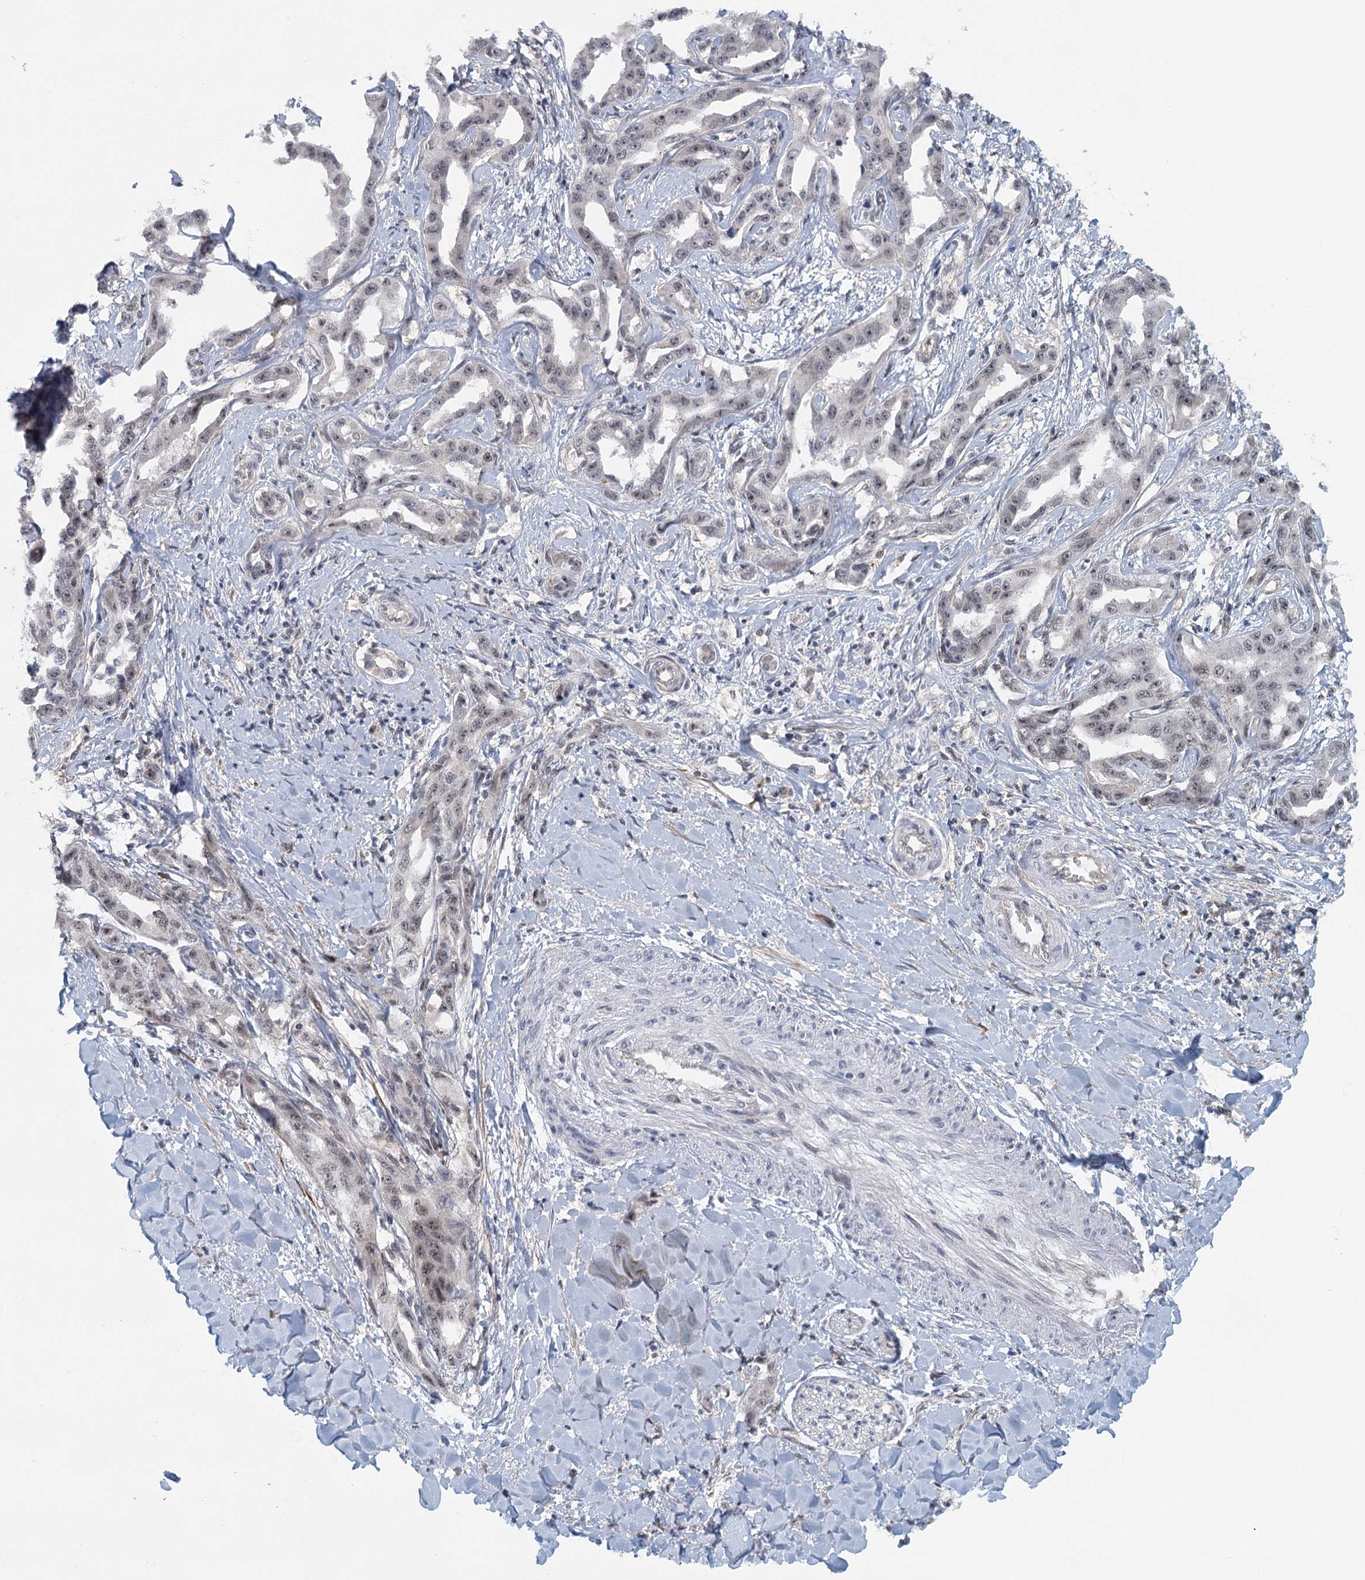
{"staining": {"intensity": "weak", "quantity": "25%-75%", "location": "nuclear"}, "tissue": "liver cancer", "cell_type": "Tumor cells", "image_type": "cancer", "snomed": [{"axis": "morphology", "description": "Cholangiocarcinoma"}, {"axis": "topography", "description": "Liver"}], "caption": "IHC micrograph of human liver cancer (cholangiocarcinoma) stained for a protein (brown), which reveals low levels of weak nuclear staining in approximately 25%-75% of tumor cells.", "gene": "TAS2R42", "patient": {"sex": "male", "age": 59}}